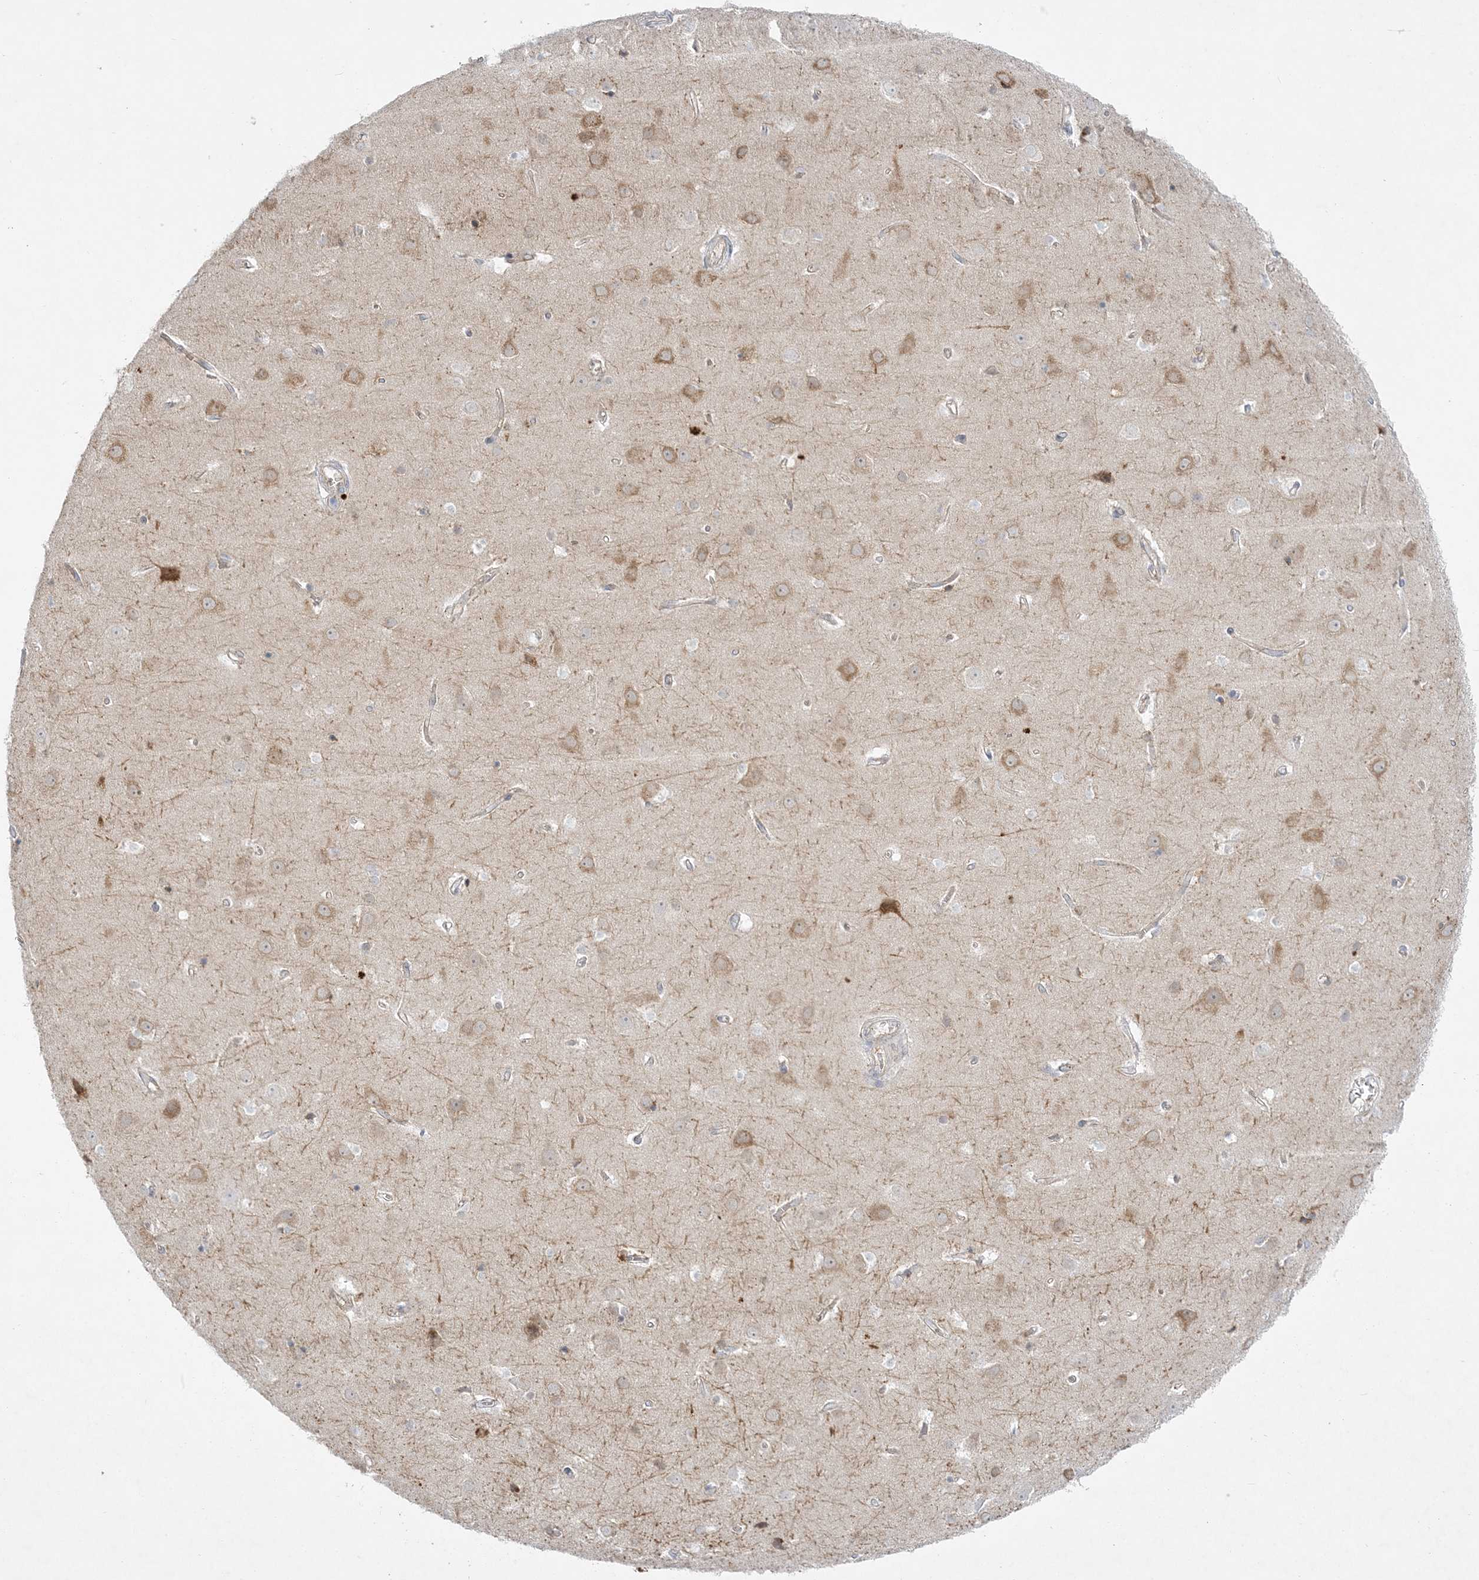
{"staining": {"intensity": "negative", "quantity": "none", "location": "none"}, "tissue": "cerebral cortex", "cell_type": "Endothelial cells", "image_type": "normal", "snomed": [{"axis": "morphology", "description": "Normal tissue, NOS"}, {"axis": "topography", "description": "Cerebral cortex"}], "caption": "This is an immunohistochemistry (IHC) micrograph of benign cerebral cortex. There is no staining in endothelial cells.", "gene": "ADAMTS12", "patient": {"sex": "male", "age": 54}}